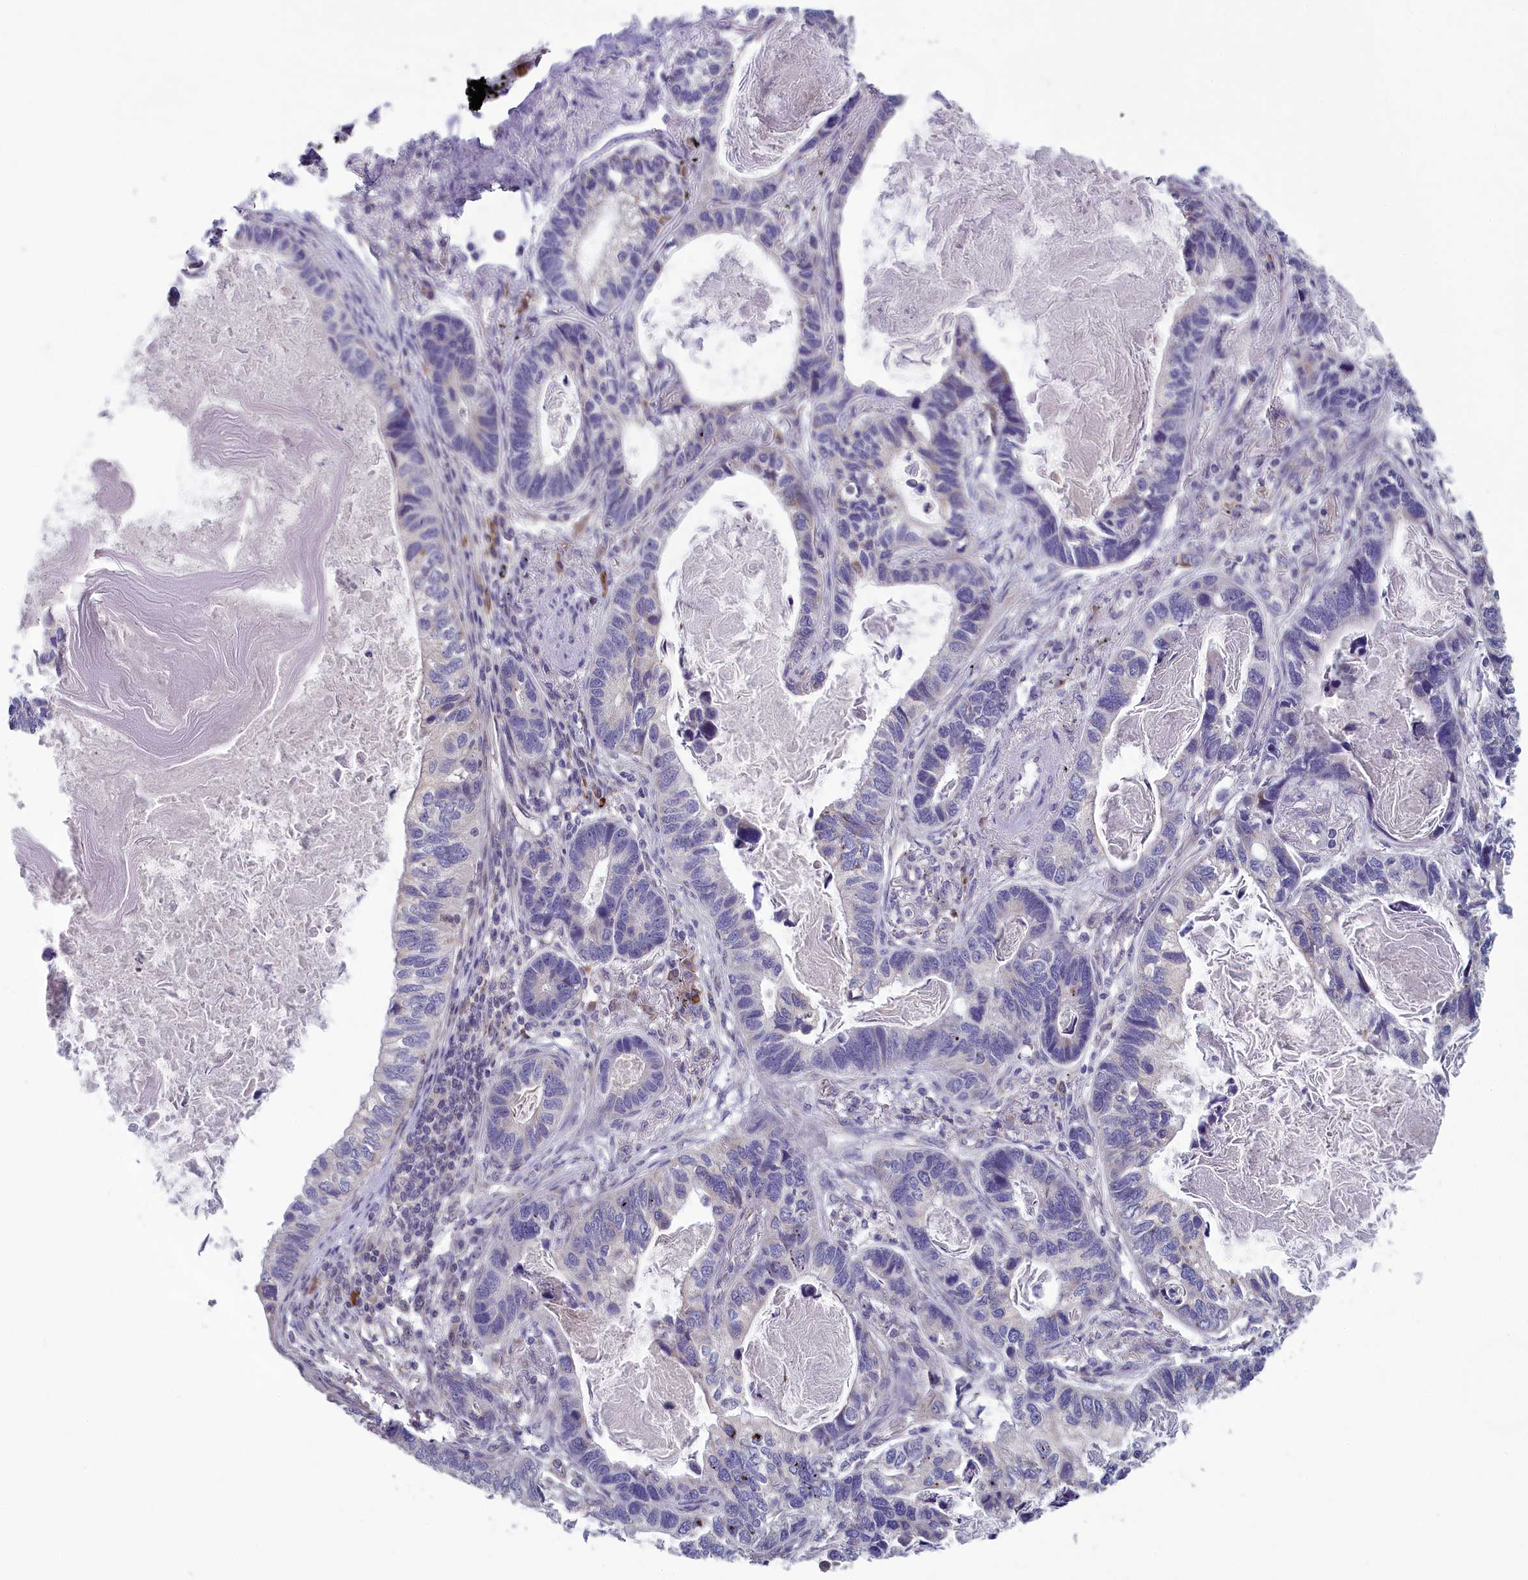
{"staining": {"intensity": "negative", "quantity": "none", "location": "none"}, "tissue": "lung cancer", "cell_type": "Tumor cells", "image_type": "cancer", "snomed": [{"axis": "morphology", "description": "Adenocarcinoma, NOS"}, {"axis": "topography", "description": "Lung"}], "caption": "A photomicrograph of human adenocarcinoma (lung) is negative for staining in tumor cells.", "gene": "MRI1", "patient": {"sex": "male", "age": 67}}